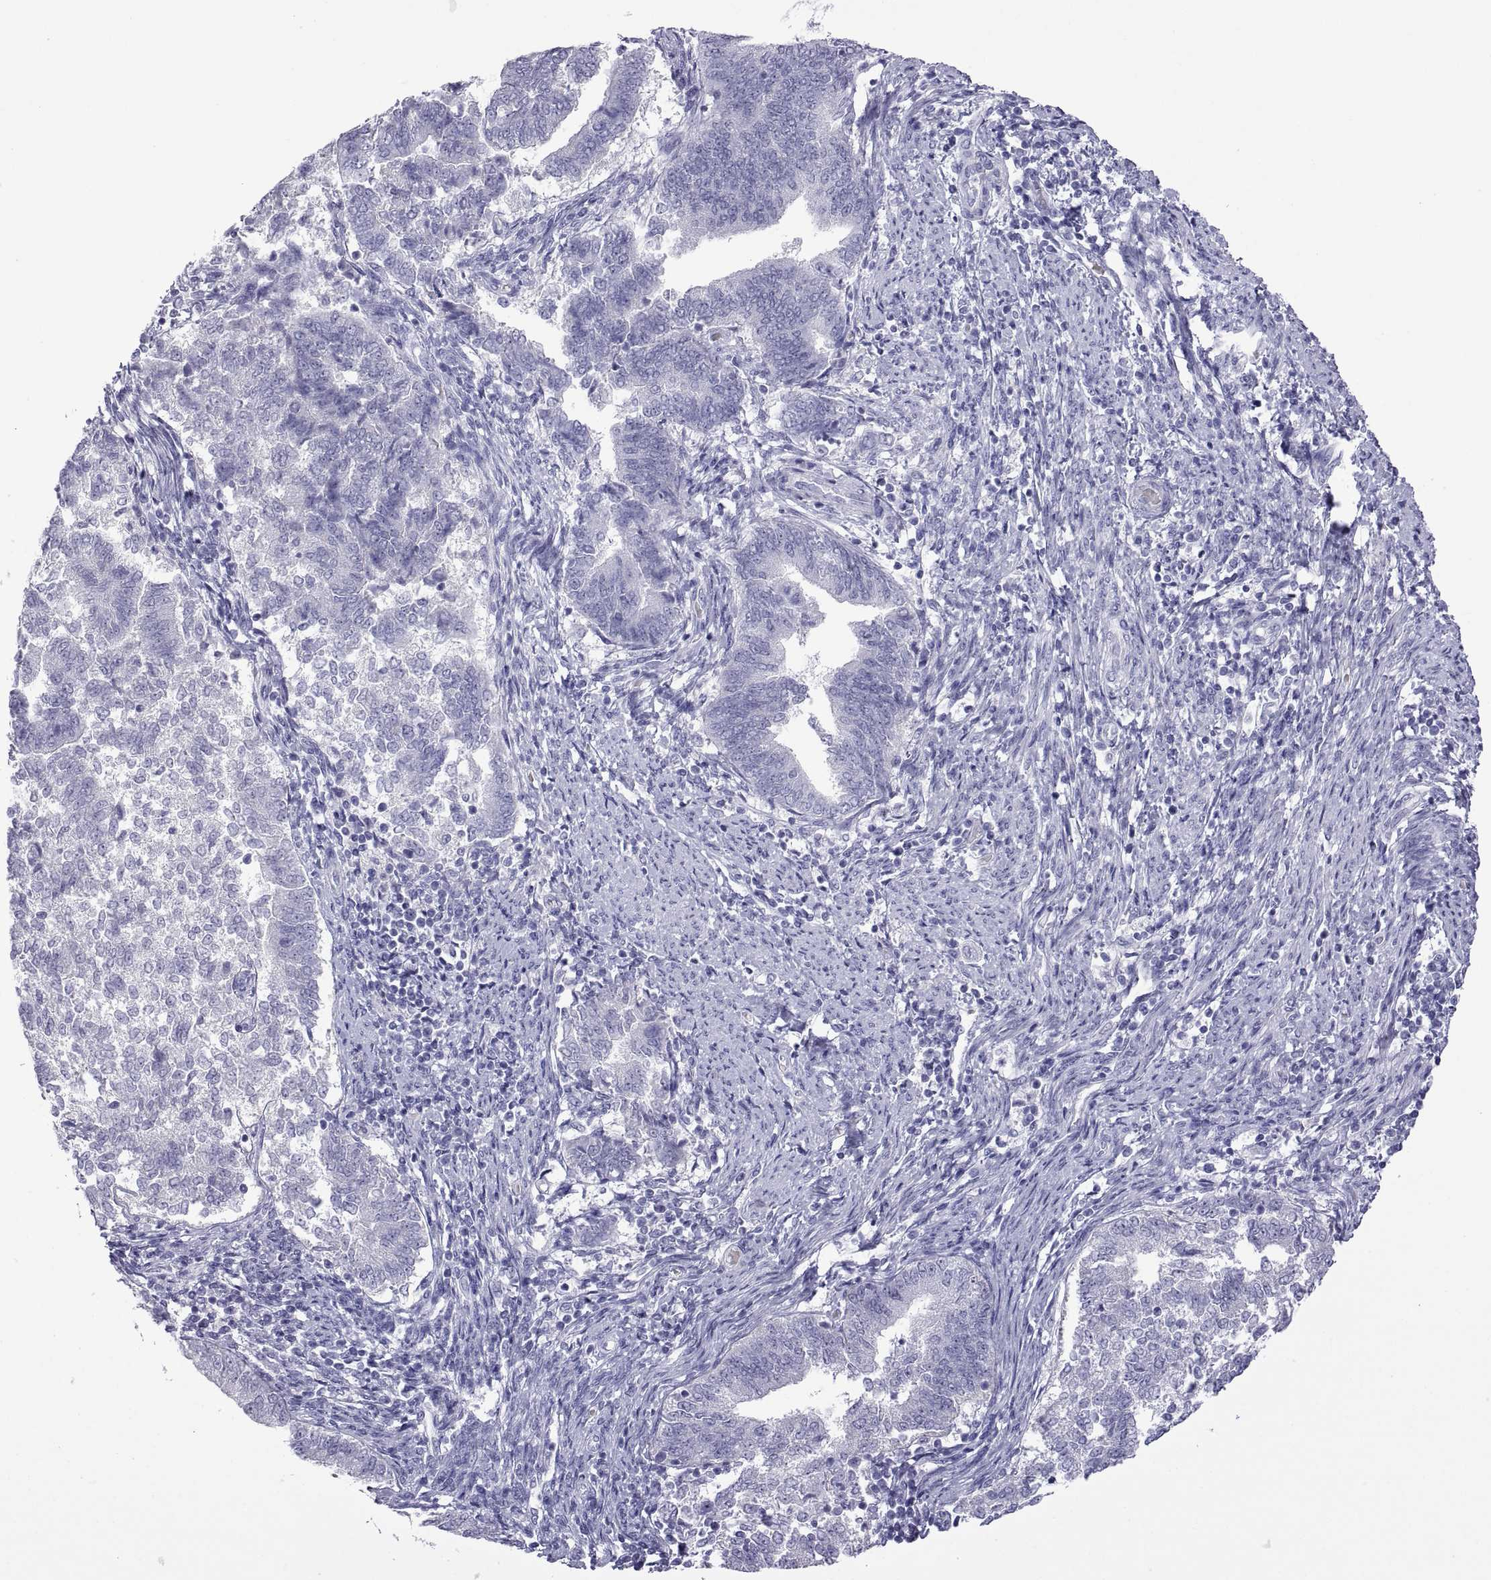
{"staining": {"intensity": "negative", "quantity": "none", "location": "none"}, "tissue": "endometrial cancer", "cell_type": "Tumor cells", "image_type": "cancer", "snomed": [{"axis": "morphology", "description": "Adenocarcinoma, NOS"}, {"axis": "topography", "description": "Endometrium"}], "caption": "Endometrial adenocarcinoma stained for a protein using immunohistochemistry (IHC) exhibits no staining tumor cells.", "gene": "VSX2", "patient": {"sex": "female", "age": 65}}